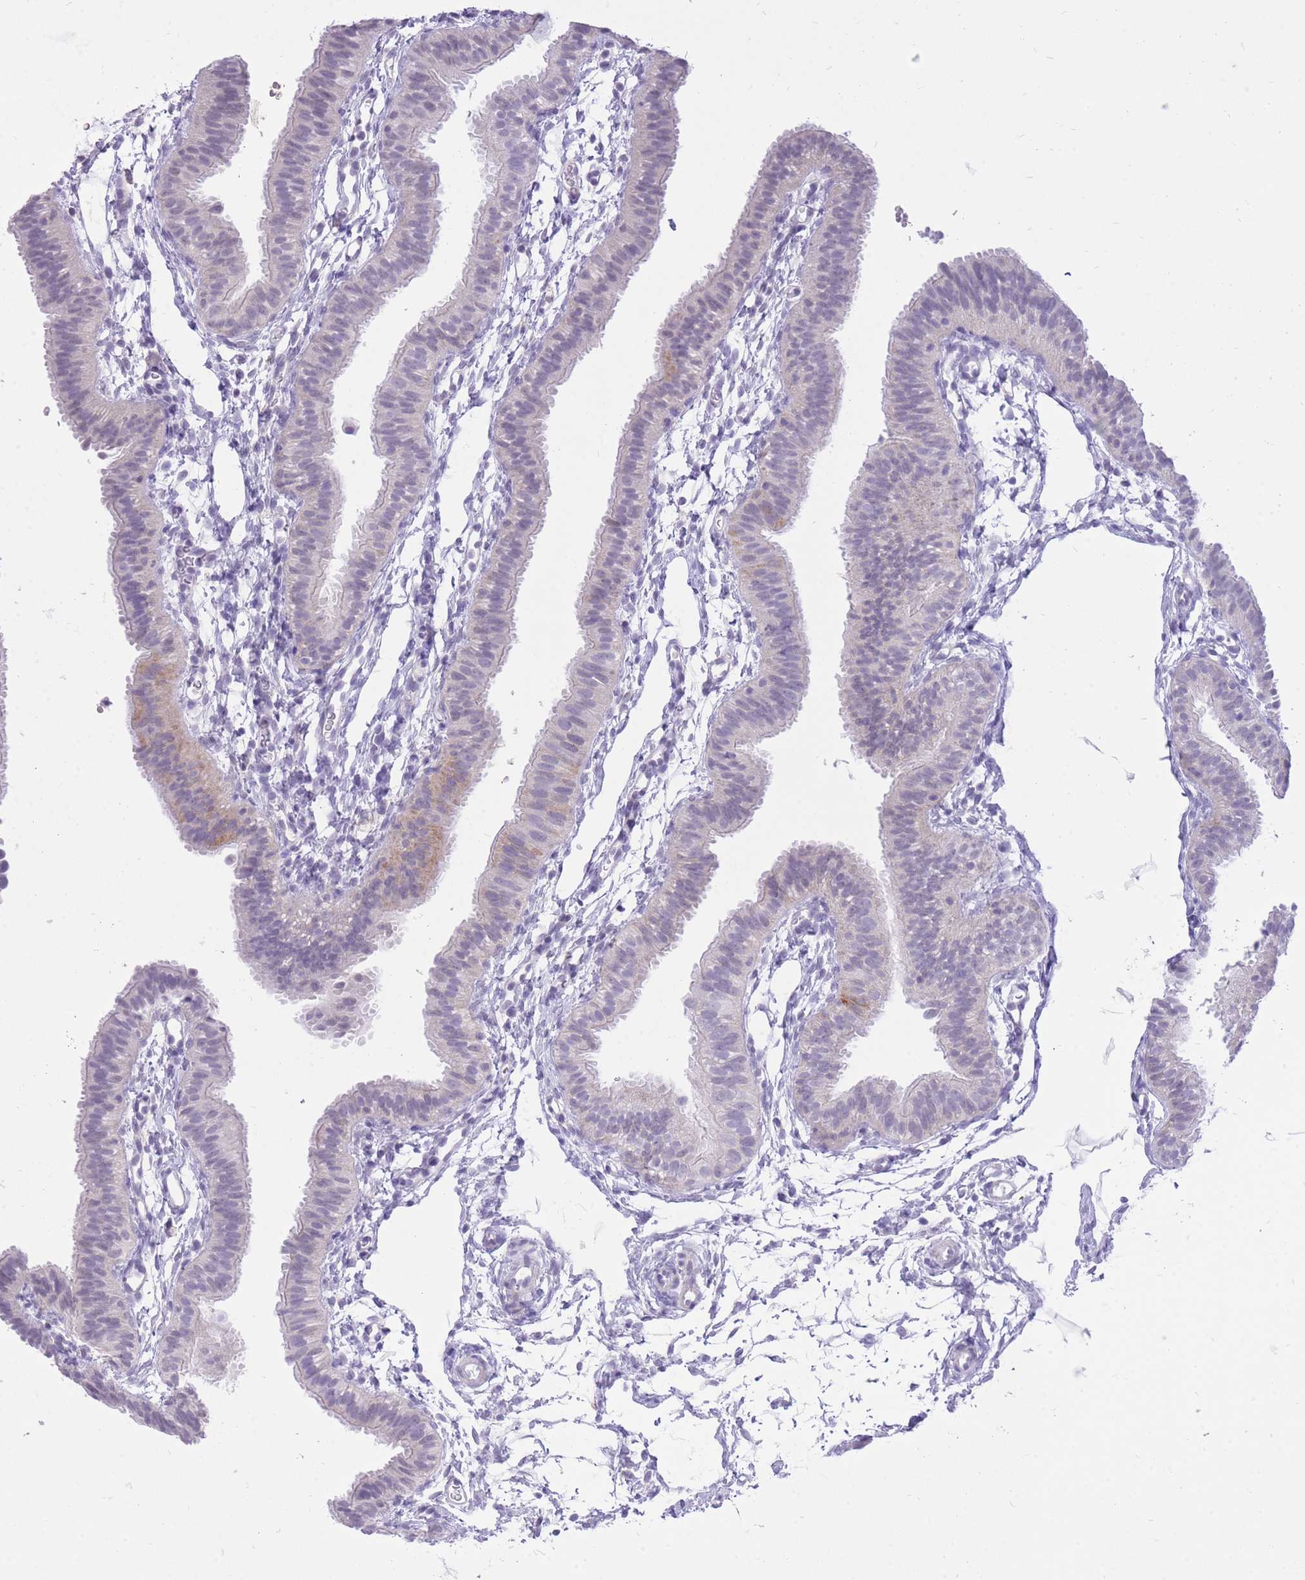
{"staining": {"intensity": "weak", "quantity": "<25%", "location": "cytoplasmic/membranous"}, "tissue": "fallopian tube", "cell_type": "Glandular cells", "image_type": "normal", "snomed": [{"axis": "morphology", "description": "Normal tissue, NOS"}, {"axis": "topography", "description": "Fallopian tube"}], "caption": "Photomicrograph shows no protein staining in glandular cells of normal fallopian tube.", "gene": "DENND2D", "patient": {"sex": "female", "age": 35}}